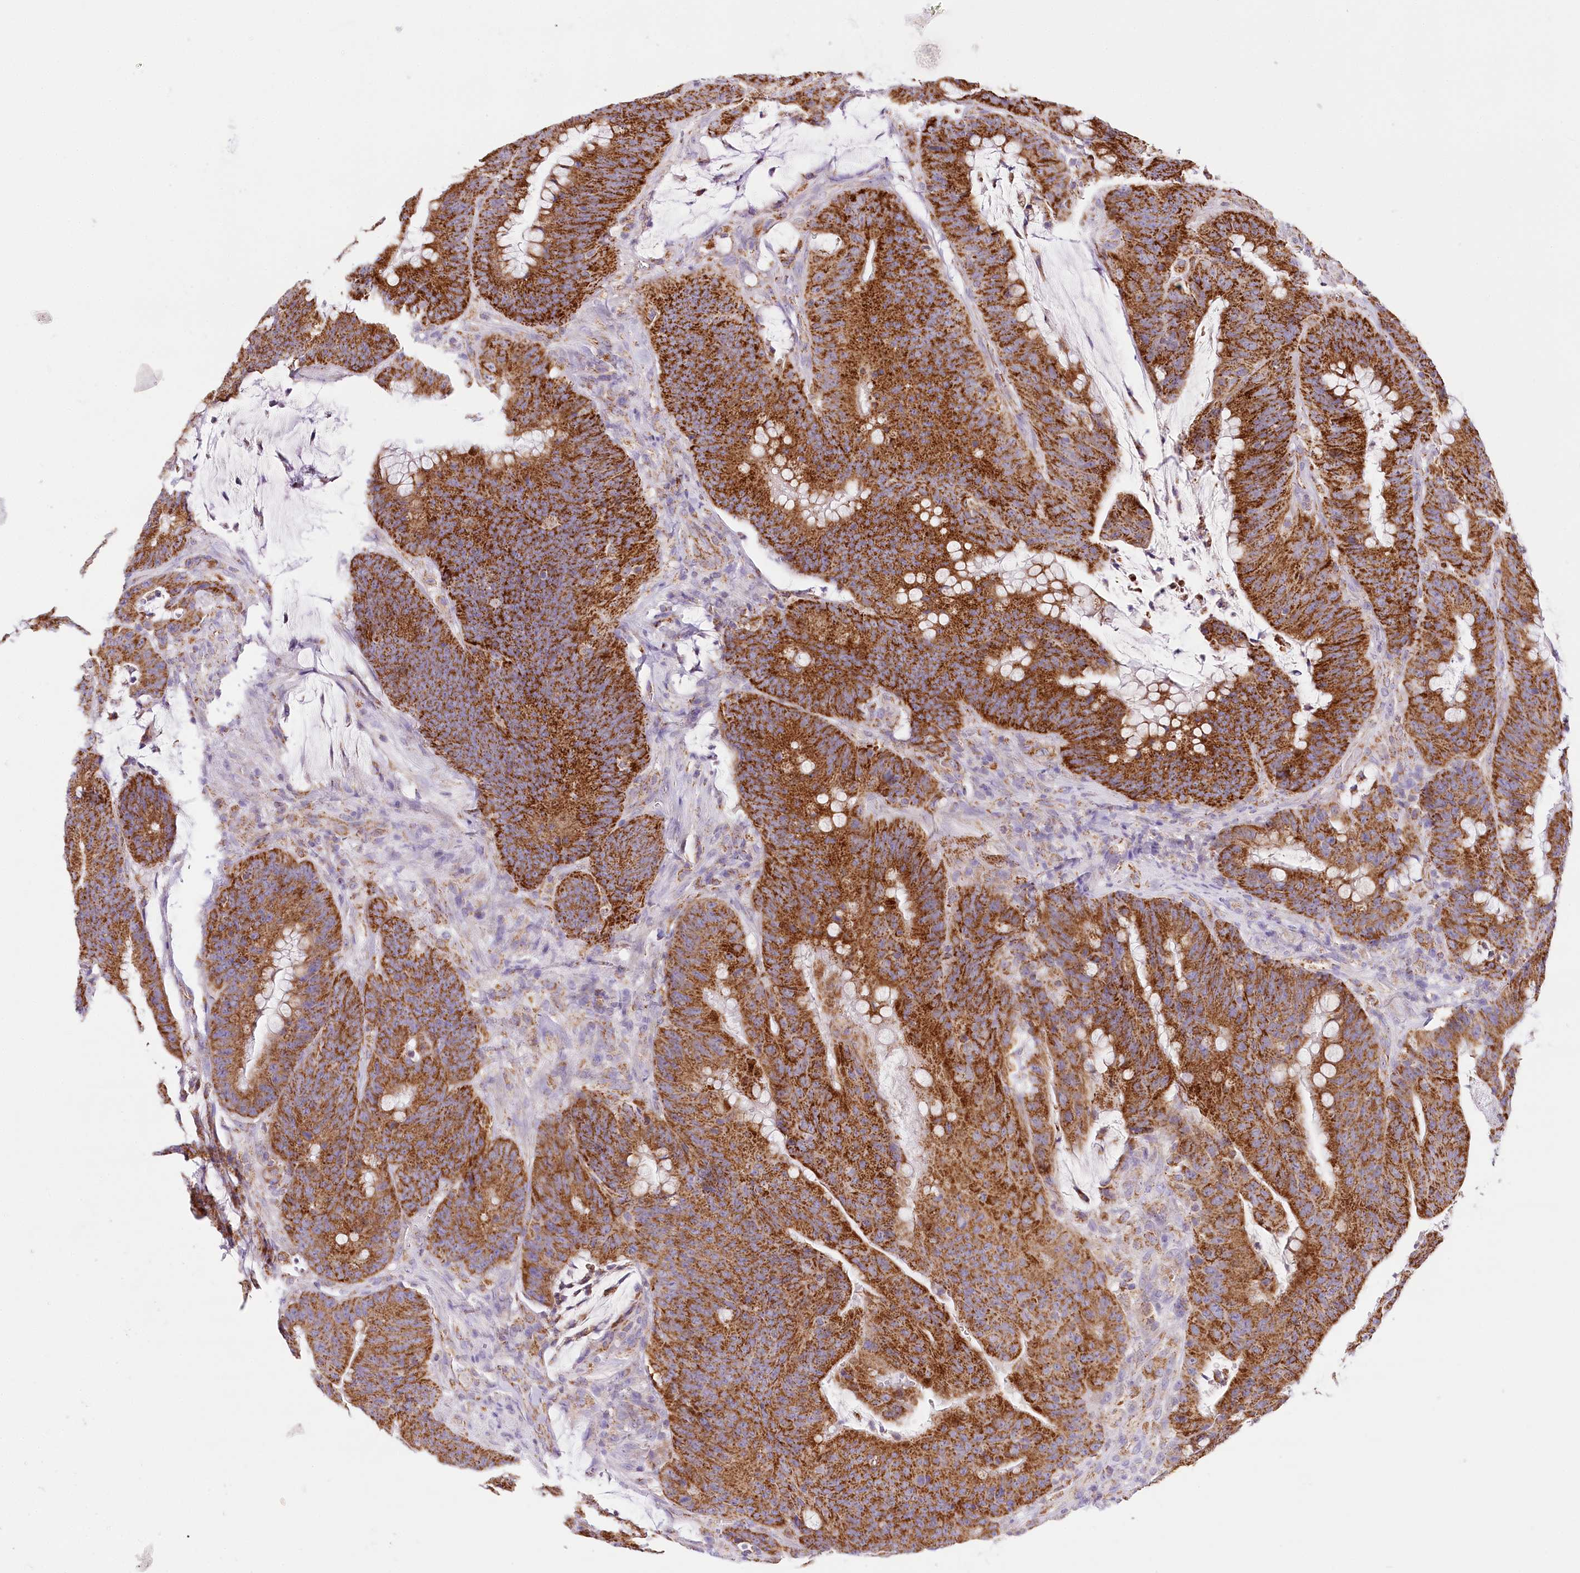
{"staining": {"intensity": "strong", "quantity": ">75%", "location": "cytoplasmic/membranous"}, "tissue": "colorectal cancer", "cell_type": "Tumor cells", "image_type": "cancer", "snomed": [{"axis": "morphology", "description": "Adenocarcinoma, NOS"}, {"axis": "topography", "description": "Colon"}], "caption": "Colorectal adenocarcinoma stained with immunohistochemistry exhibits strong cytoplasmic/membranous expression in approximately >75% of tumor cells.", "gene": "LSS", "patient": {"sex": "male", "age": 45}}